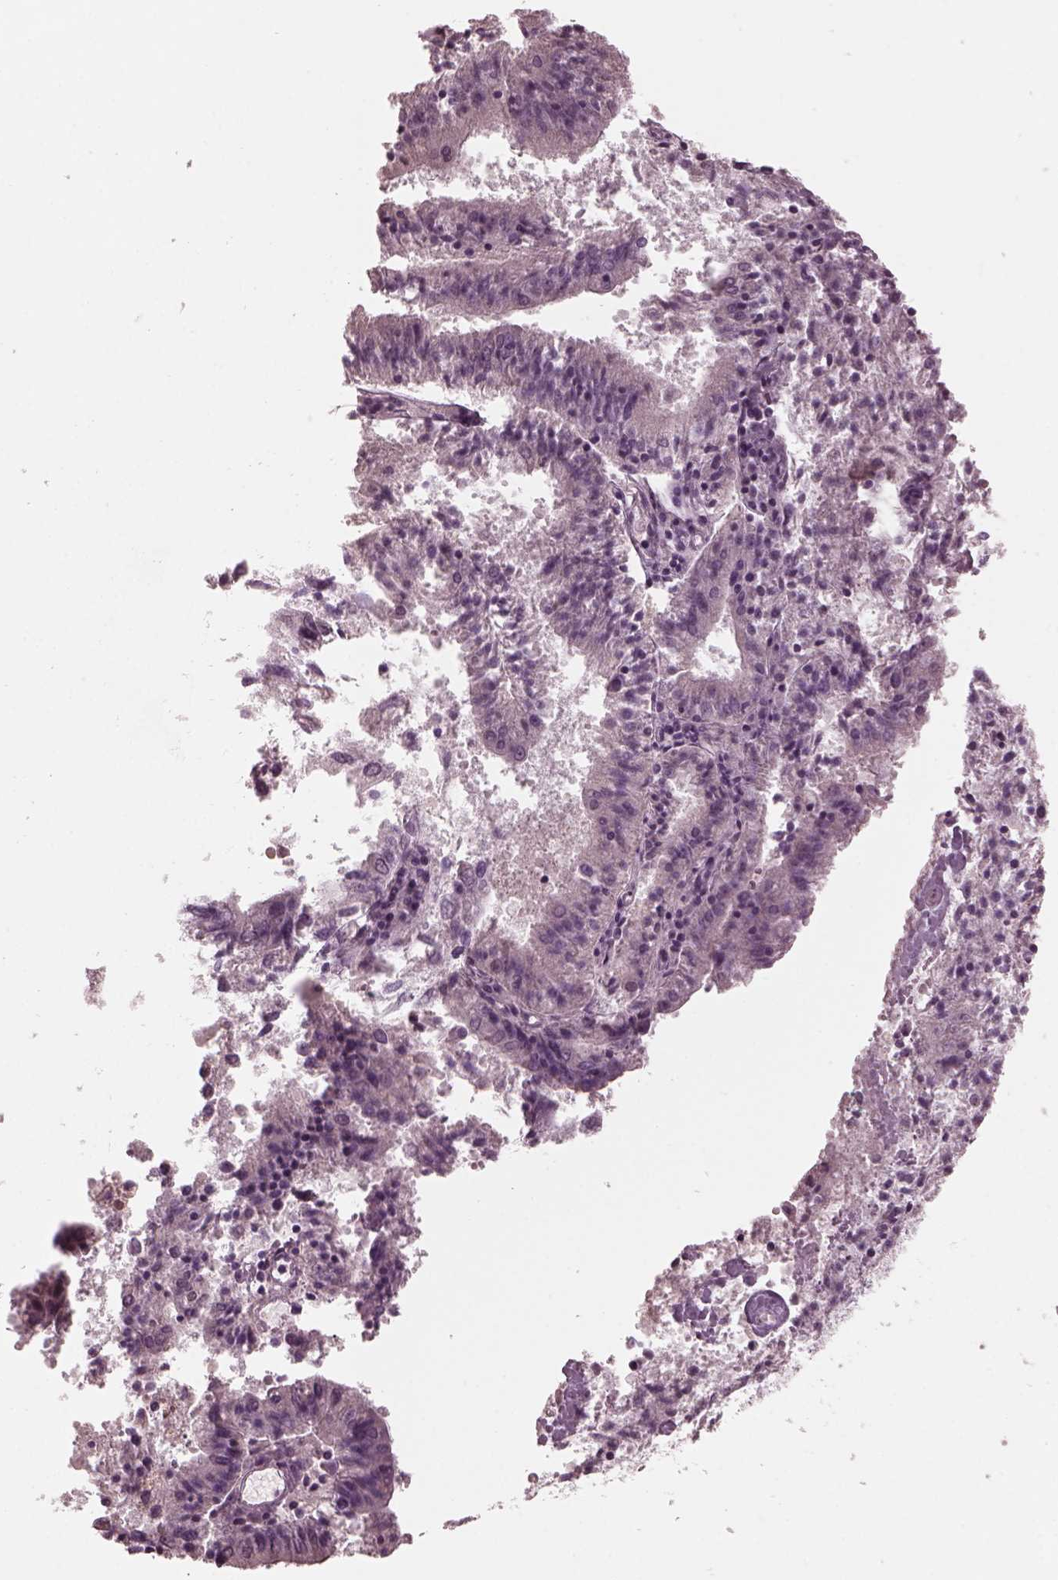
{"staining": {"intensity": "negative", "quantity": "none", "location": "none"}, "tissue": "endometrial cancer", "cell_type": "Tumor cells", "image_type": "cancer", "snomed": [{"axis": "morphology", "description": "Adenocarcinoma, NOS"}, {"axis": "topography", "description": "Endometrium"}], "caption": "Photomicrograph shows no significant protein positivity in tumor cells of endometrial adenocarcinoma. (Stains: DAB IHC with hematoxylin counter stain, Microscopy: brightfield microscopy at high magnification).", "gene": "RCVRN", "patient": {"sex": "female", "age": 82}}